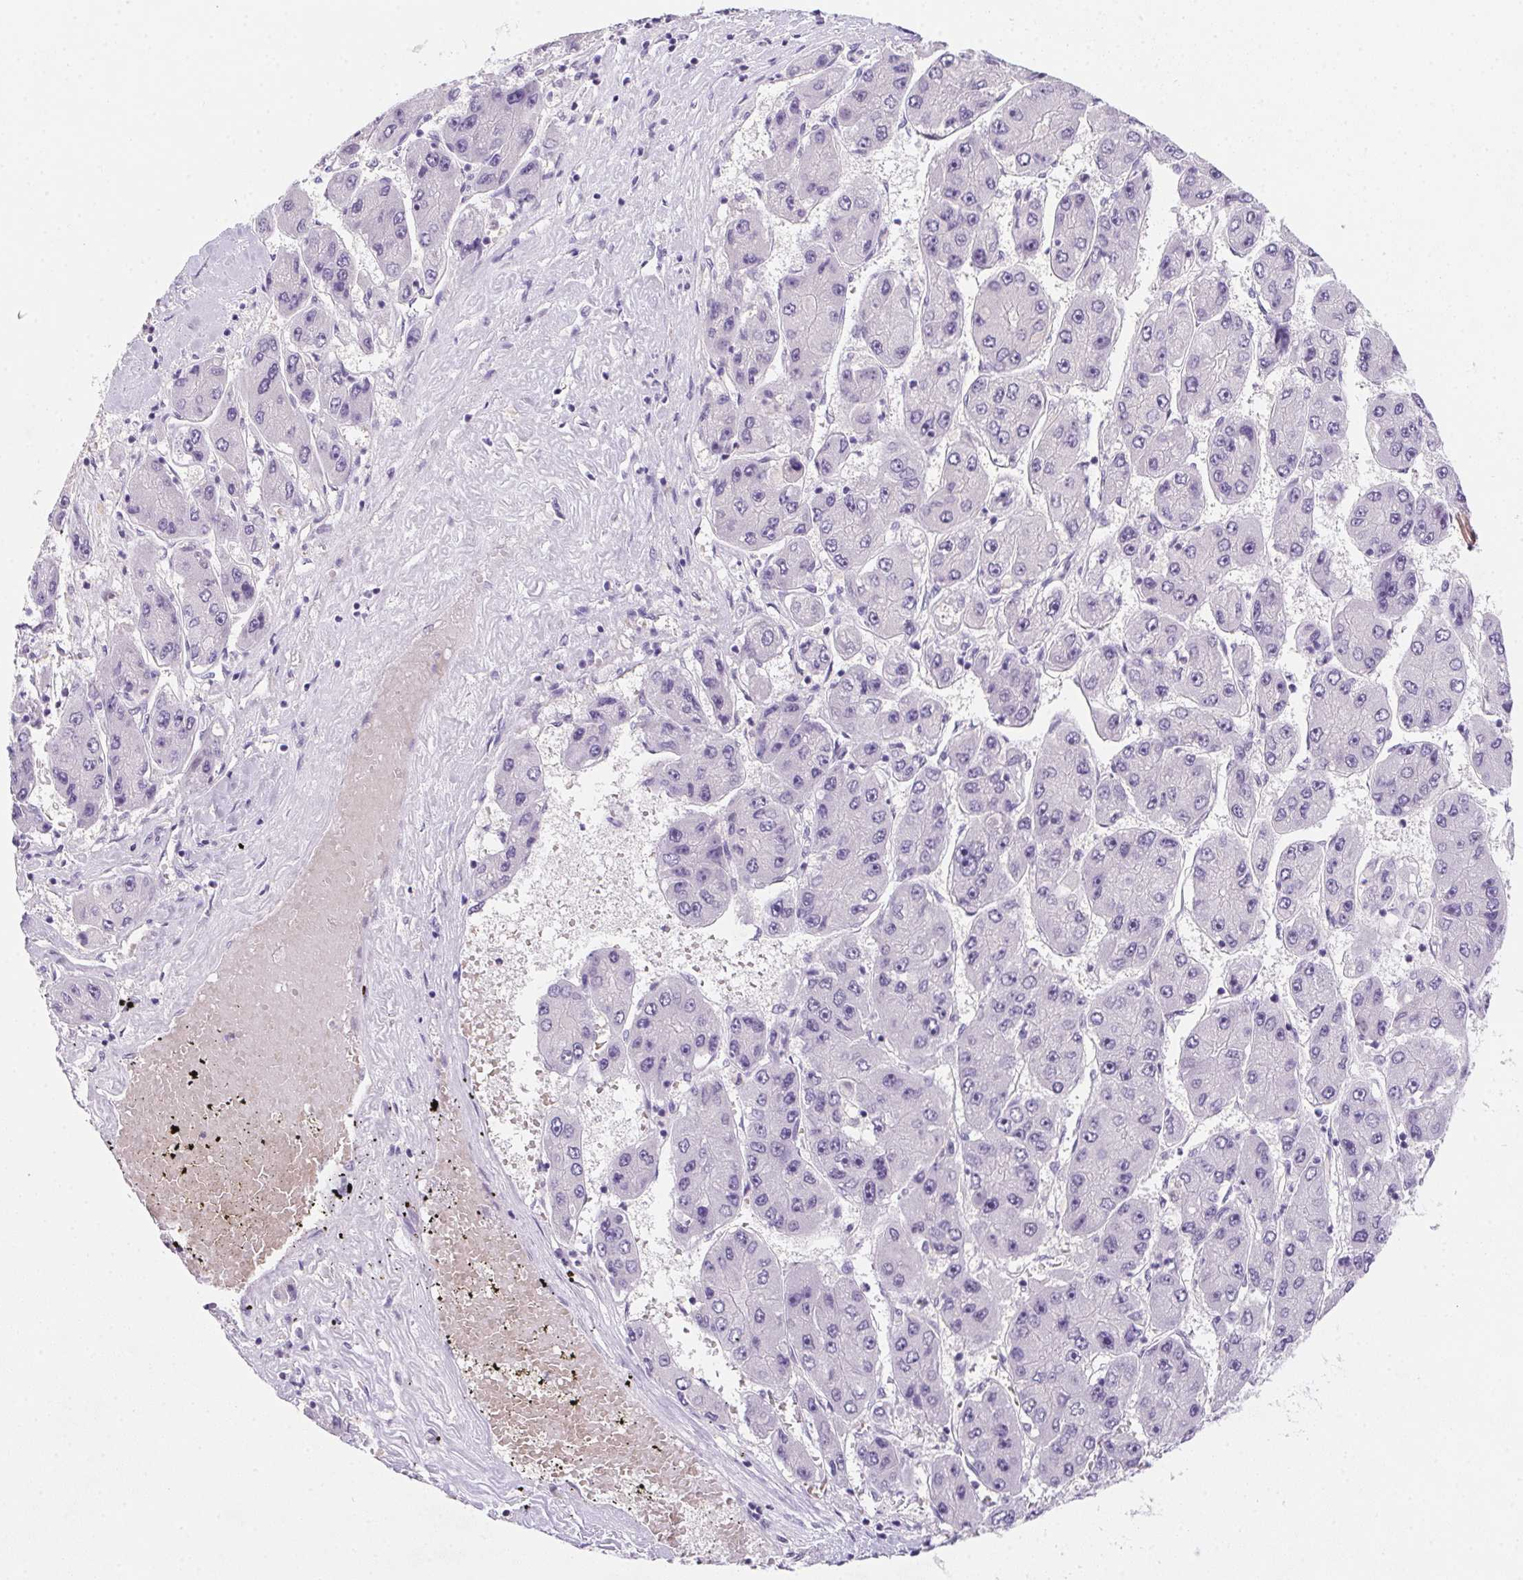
{"staining": {"intensity": "negative", "quantity": "none", "location": "none"}, "tissue": "liver cancer", "cell_type": "Tumor cells", "image_type": "cancer", "snomed": [{"axis": "morphology", "description": "Carcinoma, Hepatocellular, NOS"}, {"axis": "topography", "description": "Liver"}], "caption": "Tumor cells show no significant protein expression in liver hepatocellular carcinoma.", "gene": "HELLS", "patient": {"sex": "female", "age": 61}}